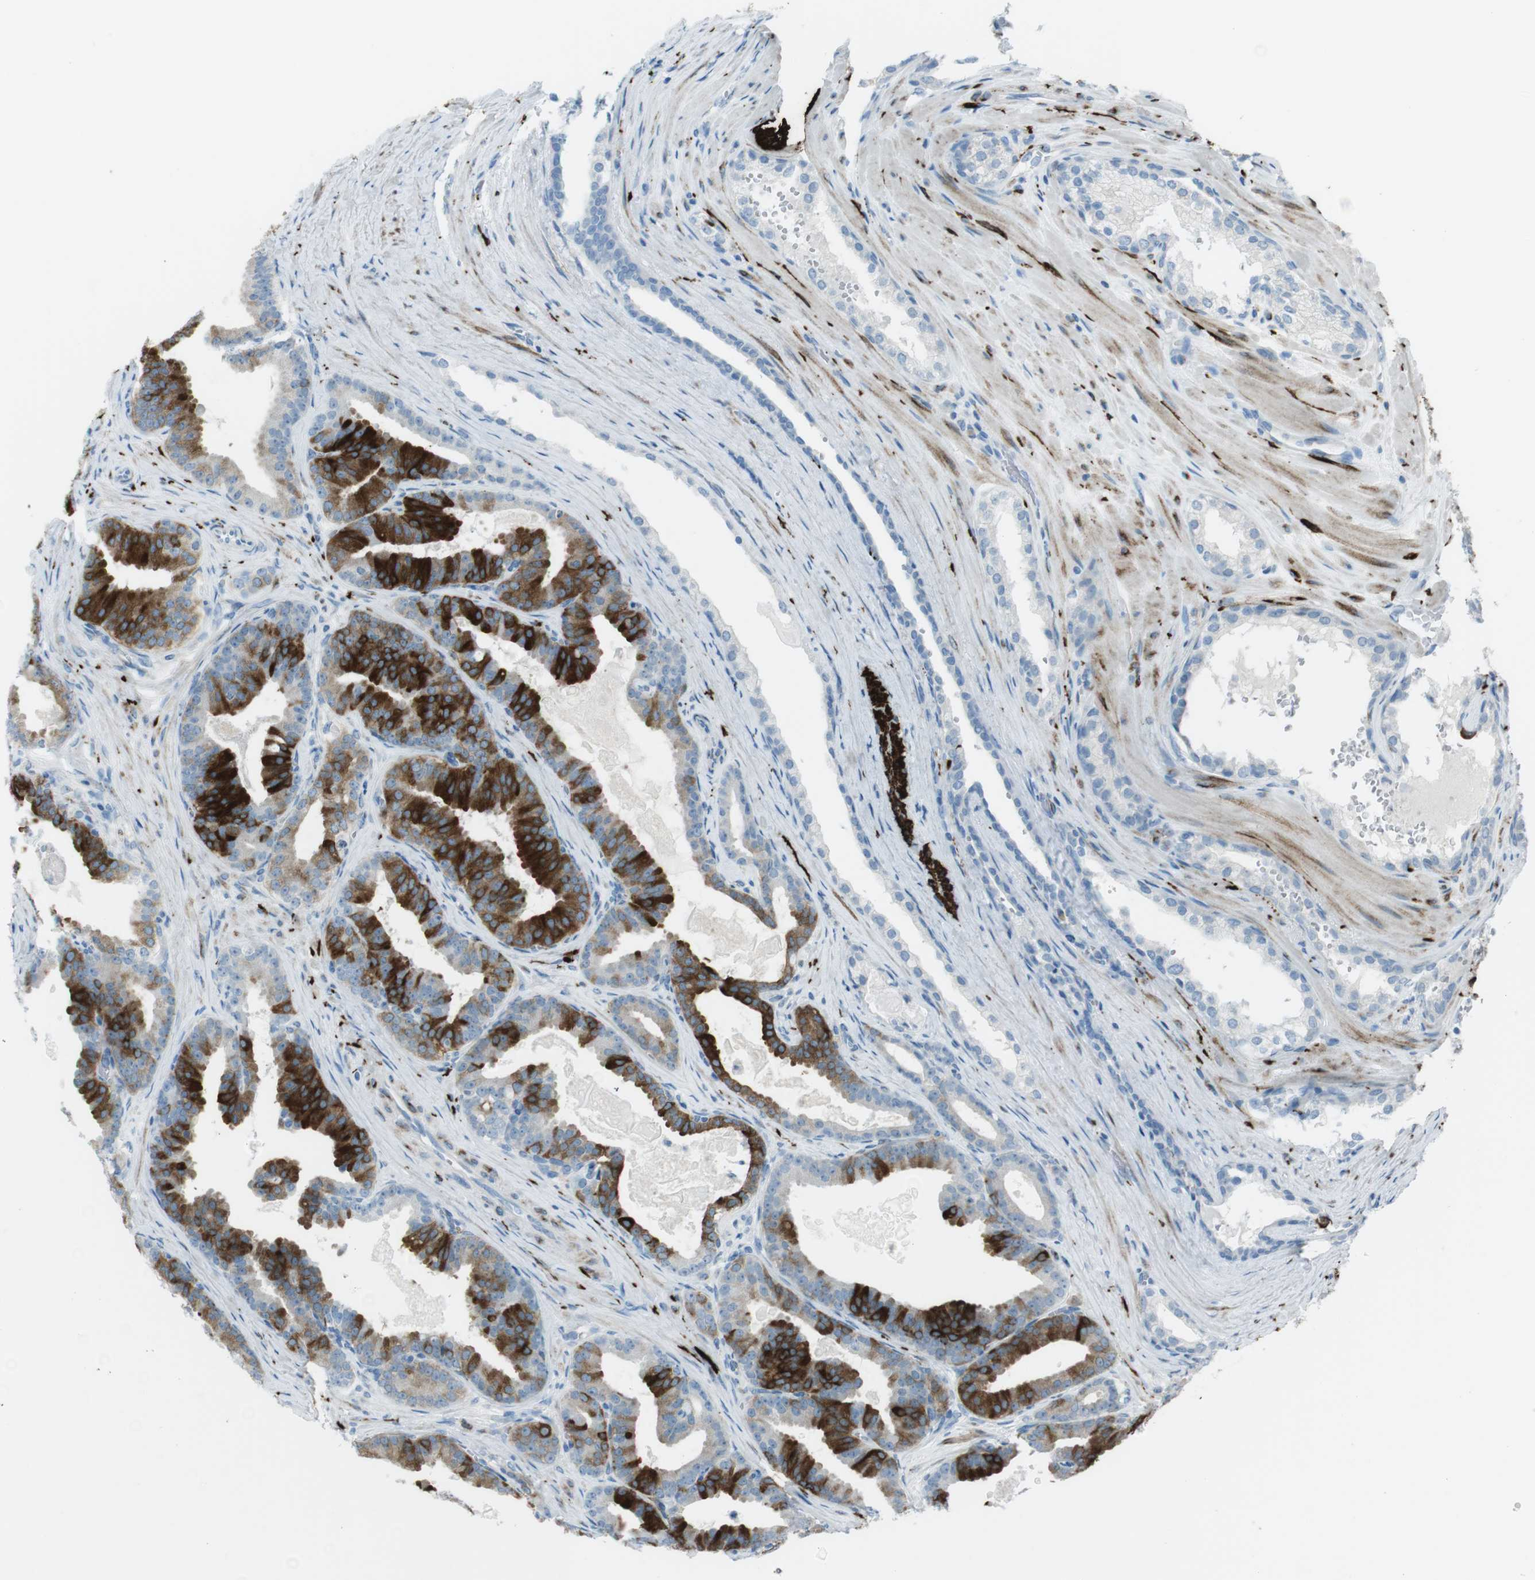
{"staining": {"intensity": "strong", "quantity": ">75%", "location": "cytoplasmic/membranous"}, "tissue": "prostate cancer", "cell_type": "Tumor cells", "image_type": "cancer", "snomed": [{"axis": "morphology", "description": "Adenocarcinoma, High grade"}, {"axis": "topography", "description": "Prostate"}], "caption": "Immunohistochemistry (DAB) staining of human prostate high-grade adenocarcinoma demonstrates strong cytoplasmic/membranous protein positivity in about >75% of tumor cells.", "gene": "TUBB2A", "patient": {"sex": "male", "age": 60}}